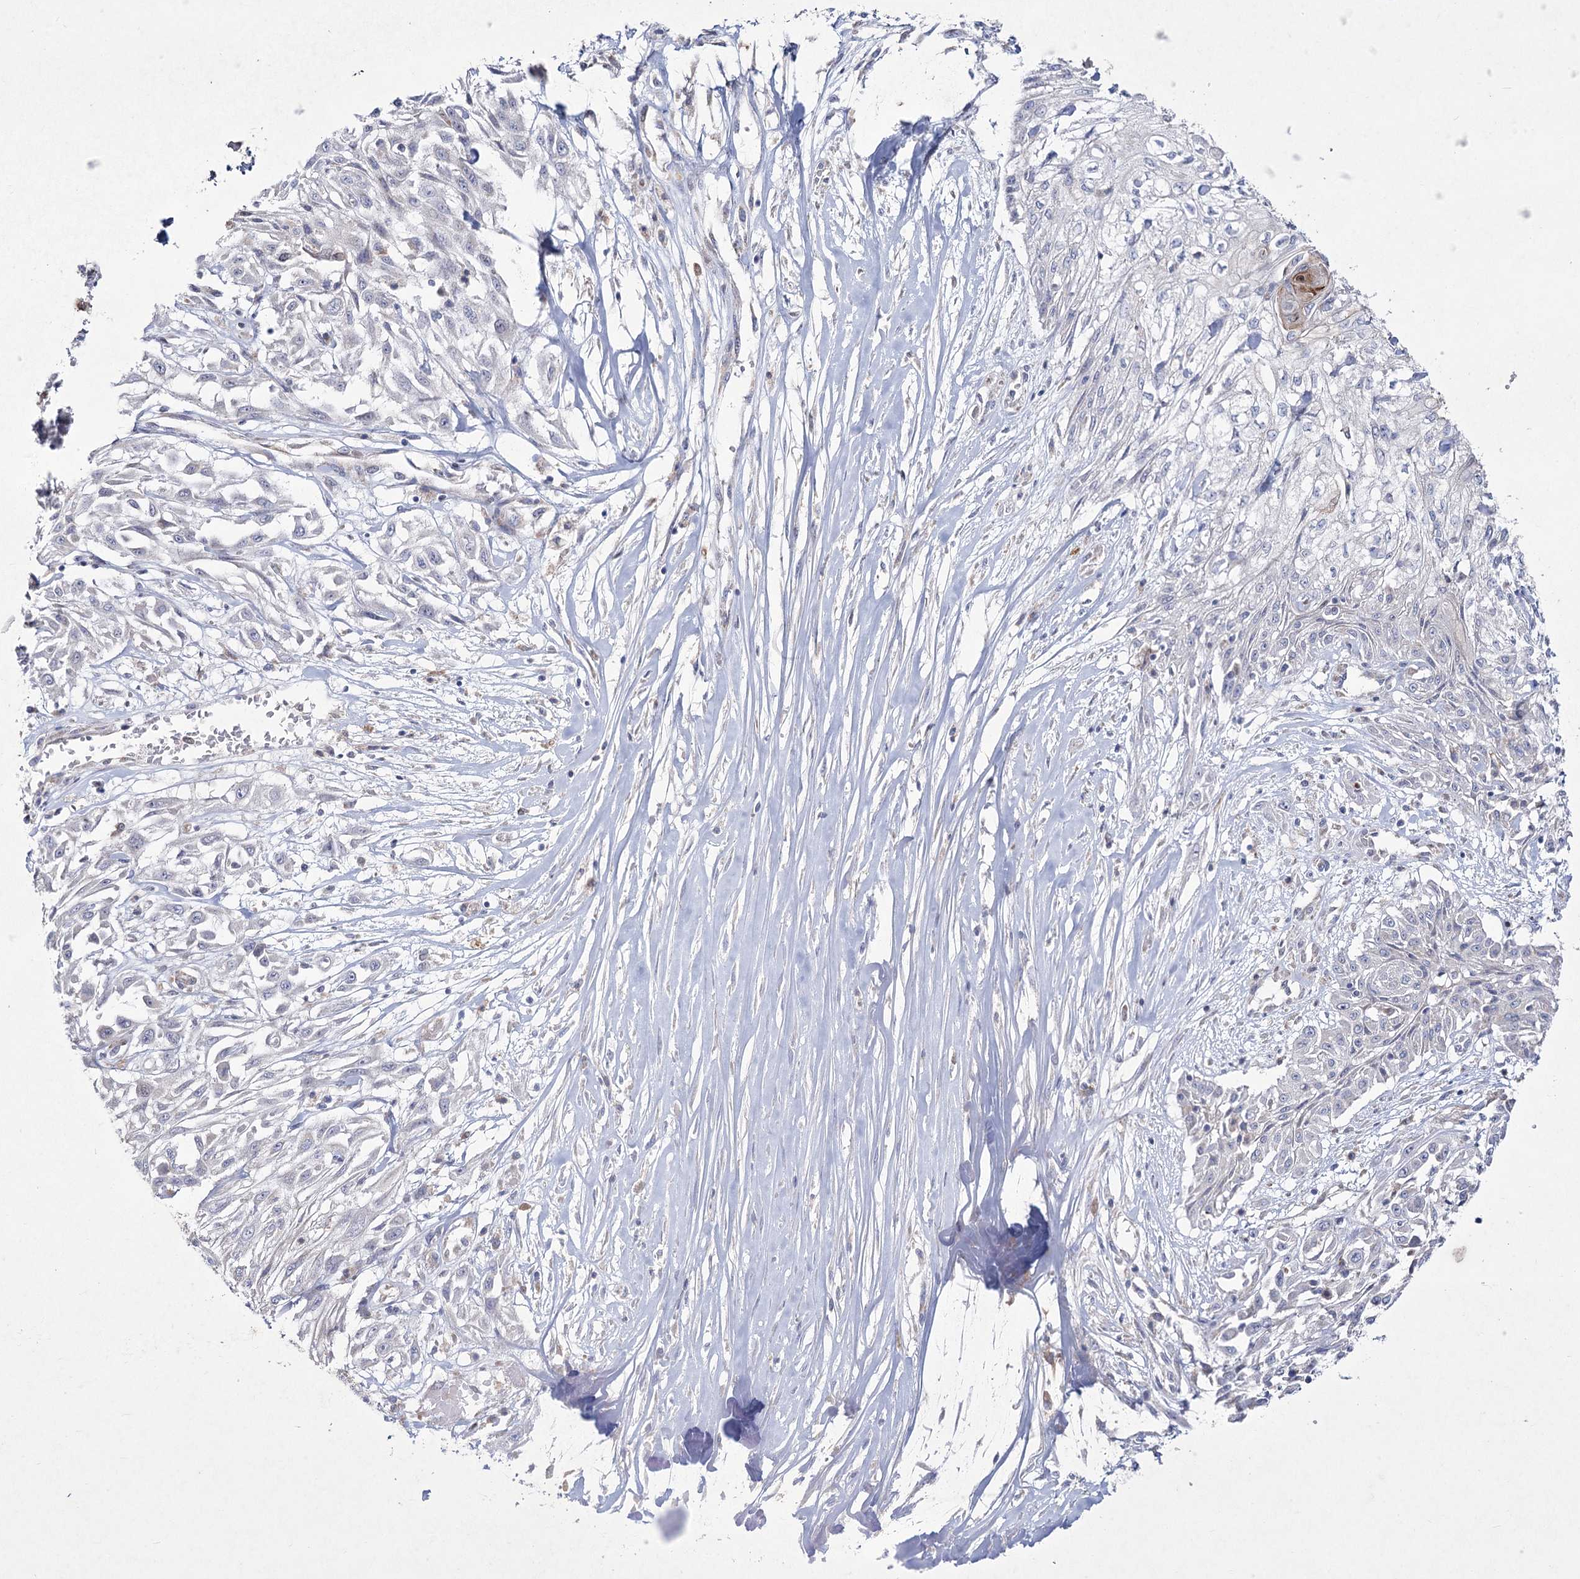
{"staining": {"intensity": "negative", "quantity": "none", "location": "none"}, "tissue": "skin cancer", "cell_type": "Tumor cells", "image_type": "cancer", "snomed": [{"axis": "morphology", "description": "Squamous cell carcinoma, NOS"}, {"axis": "morphology", "description": "Squamous cell carcinoma, metastatic, NOS"}, {"axis": "topography", "description": "Skin"}, {"axis": "topography", "description": "Lymph node"}], "caption": "The image exhibits no significant positivity in tumor cells of skin cancer (squamous cell carcinoma).", "gene": "NIPAL4", "patient": {"sex": "male", "age": 75}}